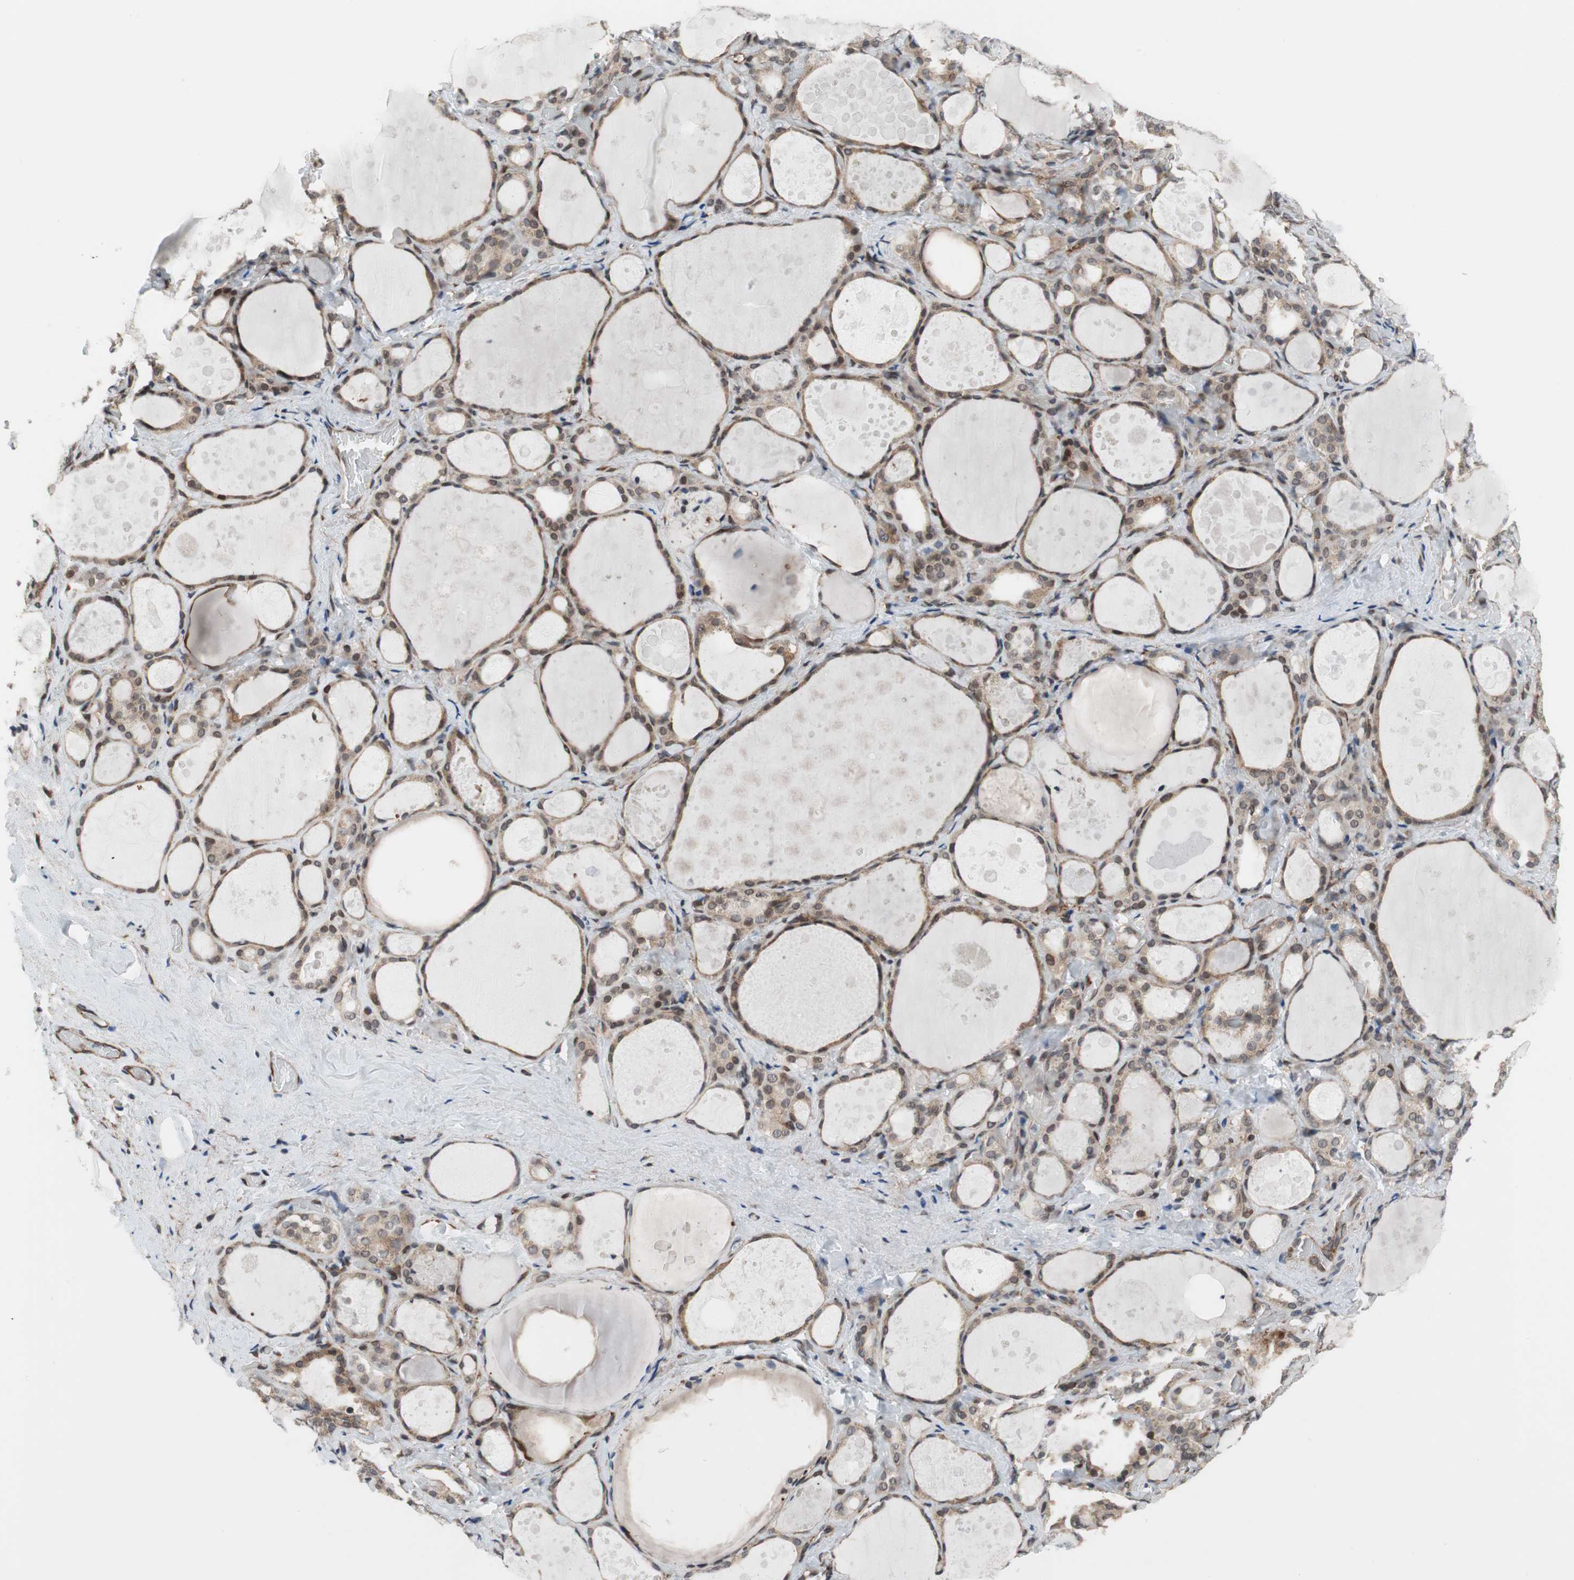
{"staining": {"intensity": "weak", "quantity": ">75%", "location": "cytoplasmic/membranous"}, "tissue": "thyroid gland", "cell_type": "Glandular cells", "image_type": "normal", "snomed": [{"axis": "morphology", "description": "Normal tissue, NOS"}, {"axis": "topography", "description": "Thyroid gland"}], "caption": "Weak cytoplasmic/membranous positivity is present in about >75% of glandular cells in benign thyroid gland. (DAB IHC with brightfield microscopy, high magnification).", "gene": "ZNF512B", "patient": {"sex": "female", "age": 75}}